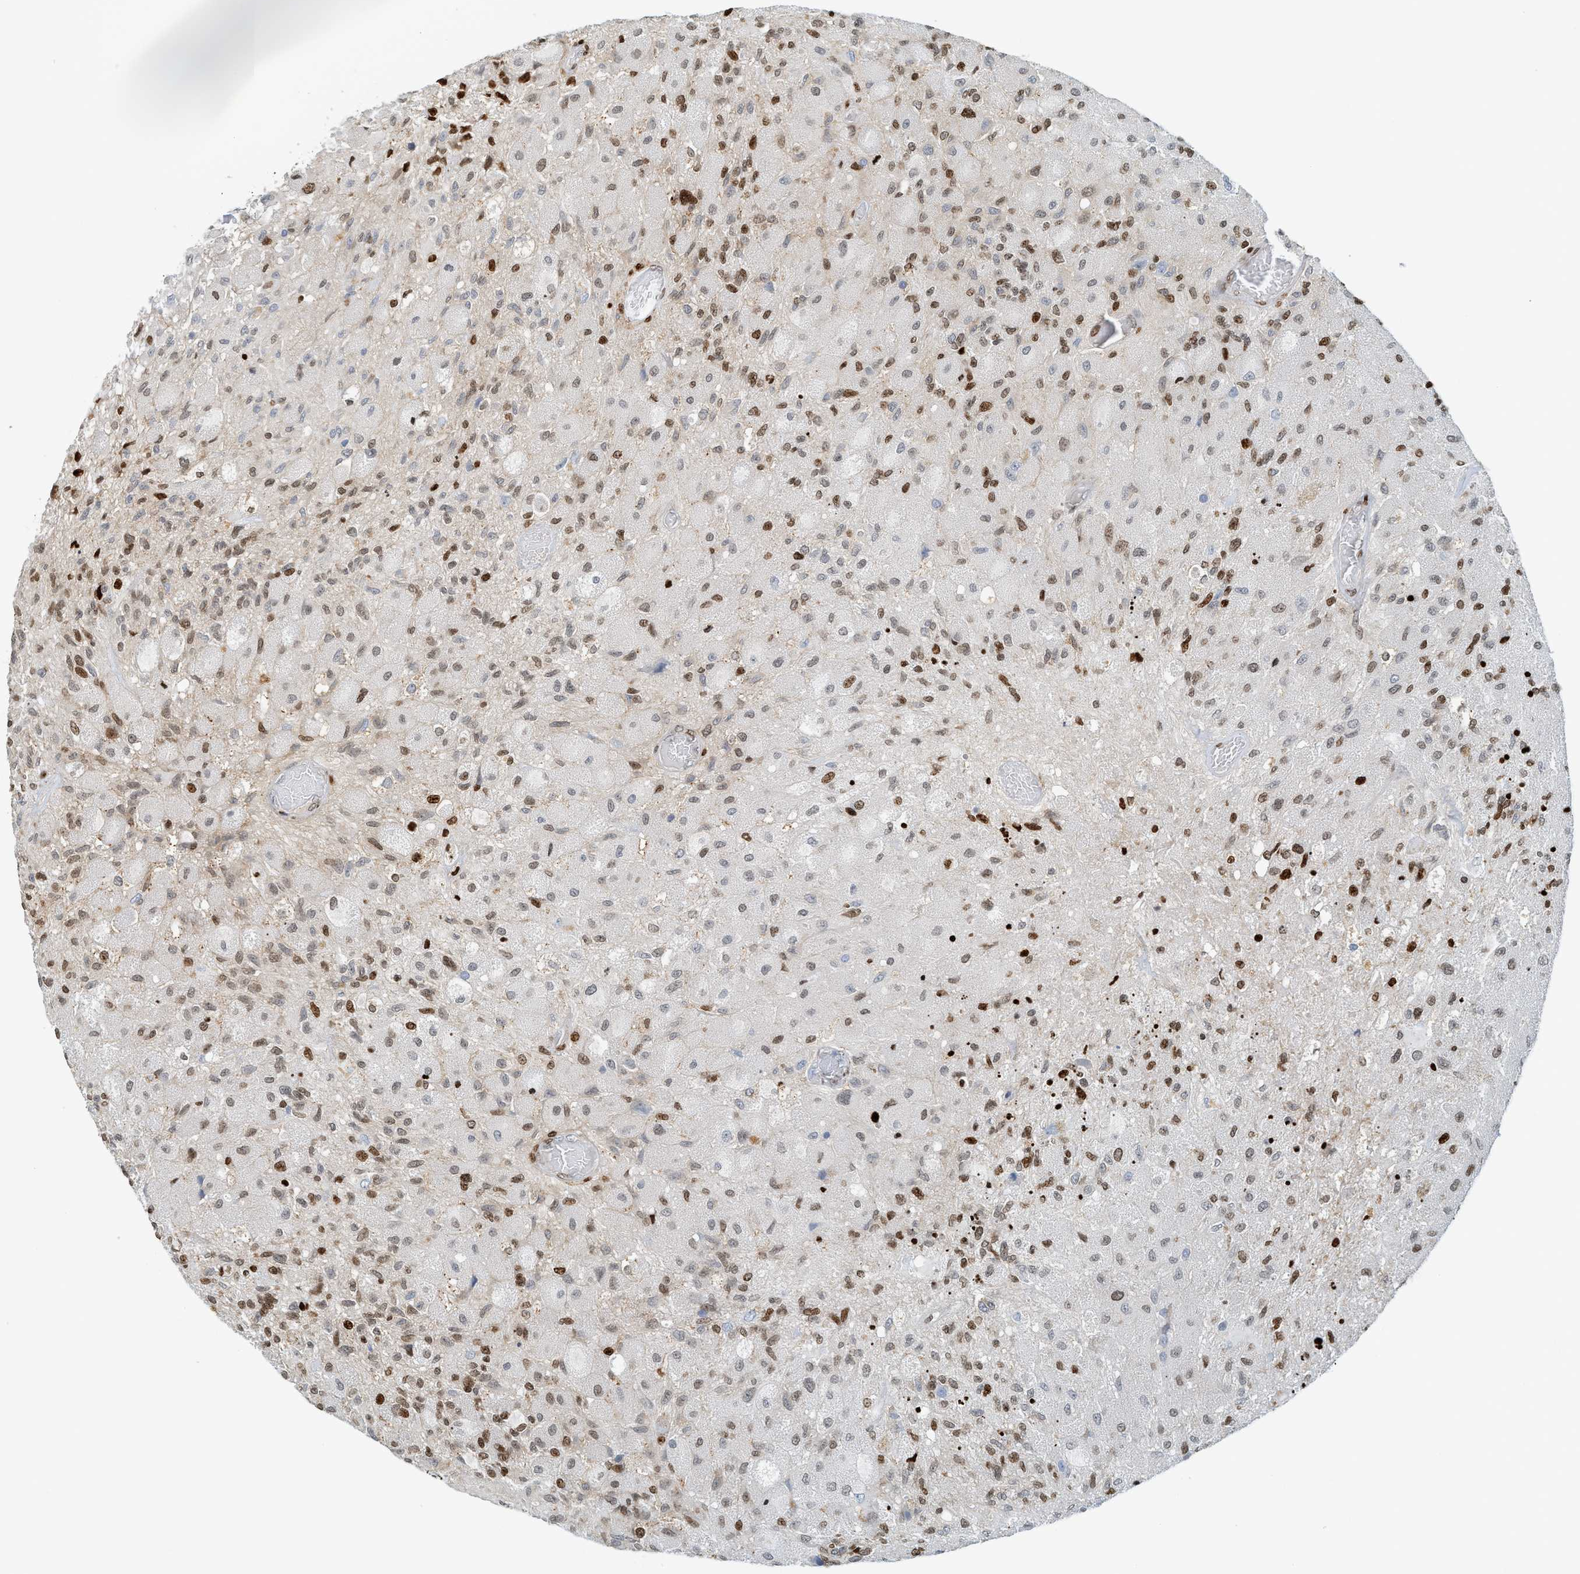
{"staining": {"intensity": "moderate", "quantity": ">75%", "location": "nuclear"}, "tissue": "glioma", "cell_type": "Tumor cells", "image_type": "cancer", "snomed": [{"axis": "morphology", "description": "Normal tissue, NOS"}, {"axis": "morphology", "description": "Glioma, malignant, High grade"}, {"axis": "topography", "description": "Cerebral cortex"}], "caption": "Immunohistochemical staining of human malignant high-grade glioma exhibits medium levels of moderate nuclear expression in approximately >75% of tumor cells.", "gene": "SH3D19", "patient": {"sex": "male", "age": 77}}